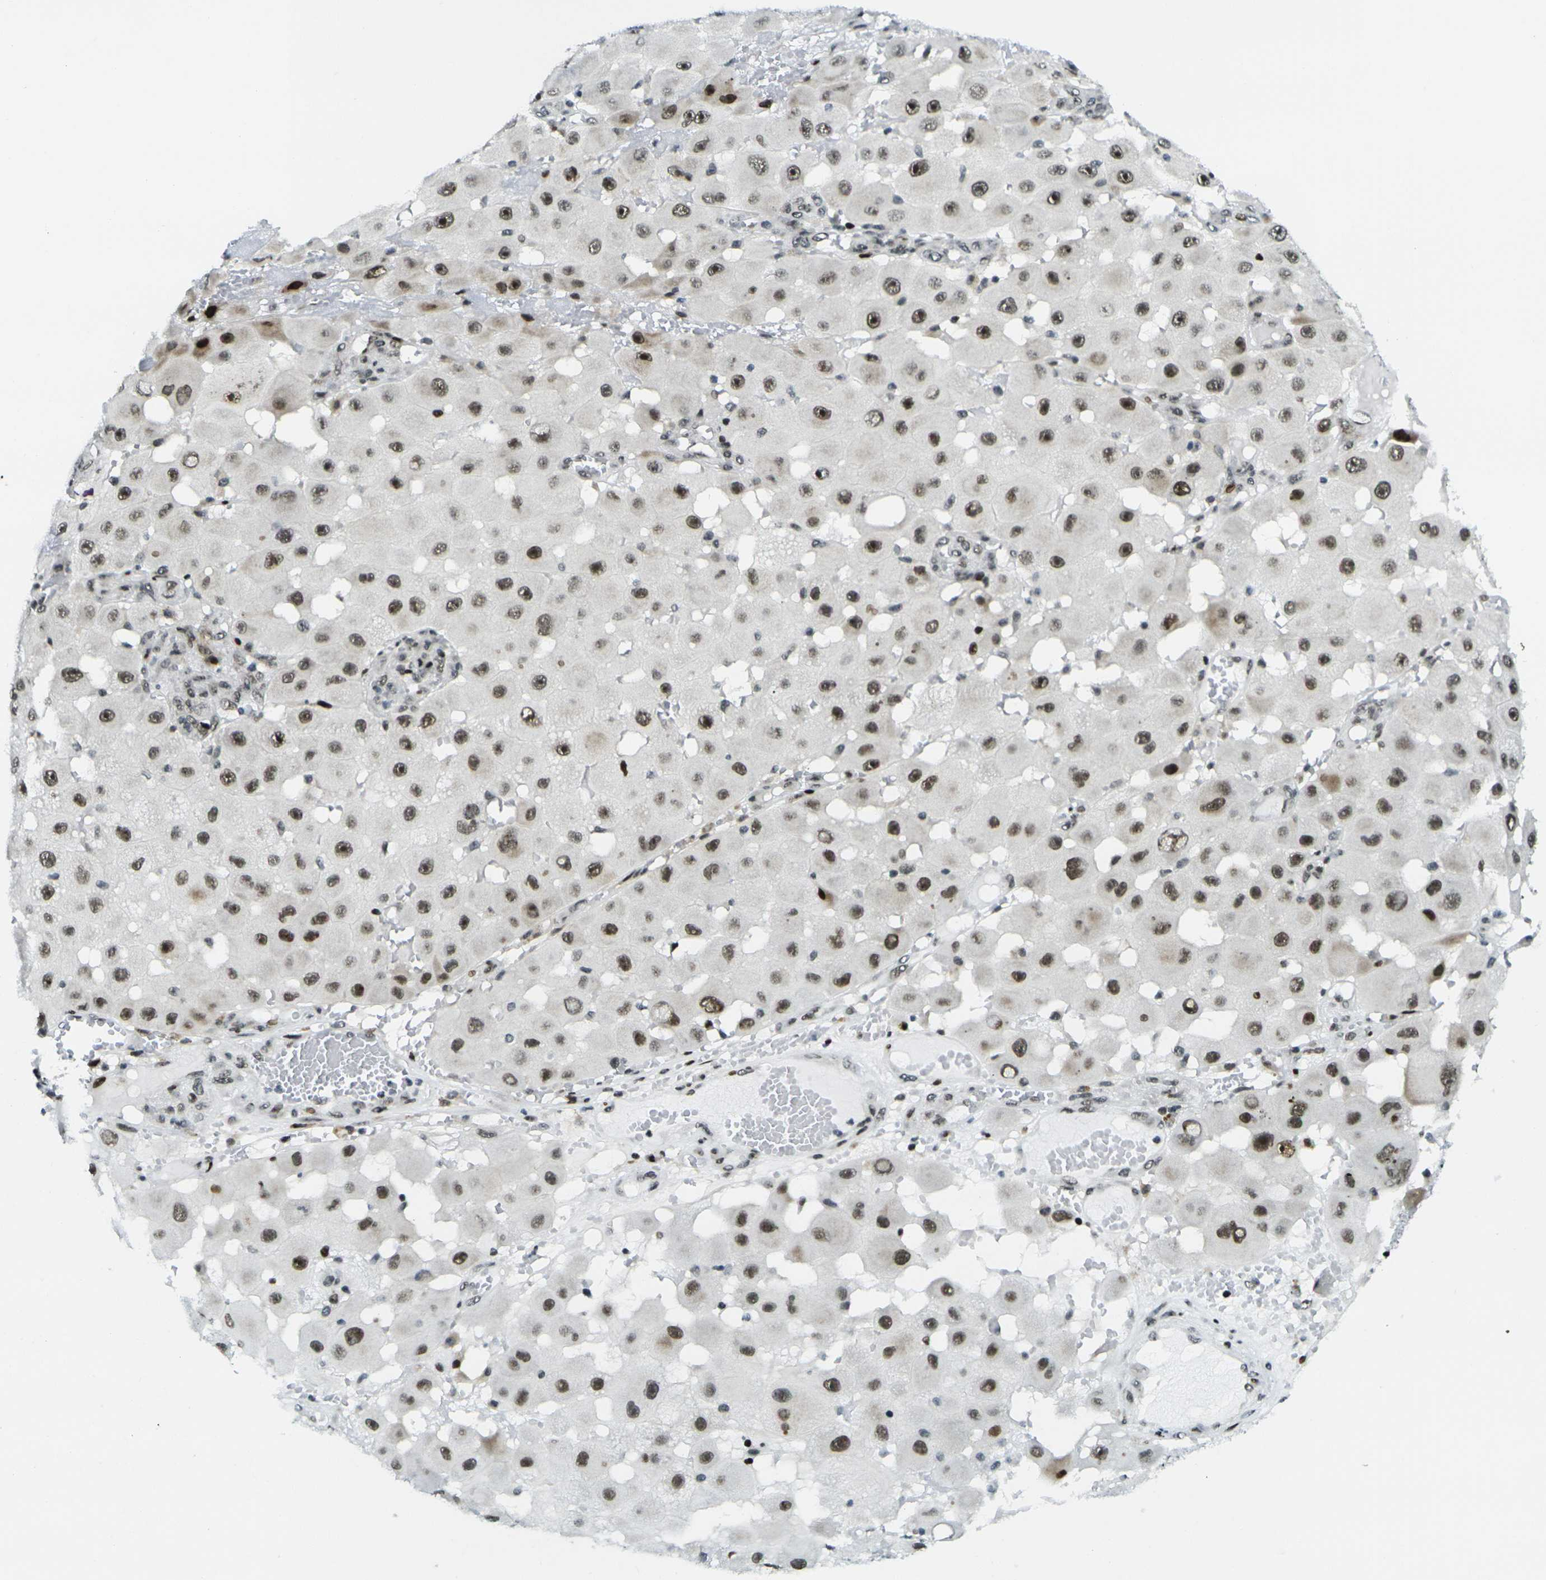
{"staining": {"intensity": "moderate", "quantity": ">75%", "location": "nuclear"}, "tissue": "melanoma", "cell_type": "Tumor cells", "image_type": "cancer", "snomed": [{"axis": "morphology", "description": "Malignant melanoma, NOS"}, {"axis": "topography", "description": "Skin"}], "caption": "A medium amount of moderate nuclear expression is appreciated in about >75% of tumor cells in malignant melanoma tissue. (DAB = brown stain, brightfield microscopy at high magnification).", "gene": "H3-3A", "patient": {"sex": "female", "age": 81}}